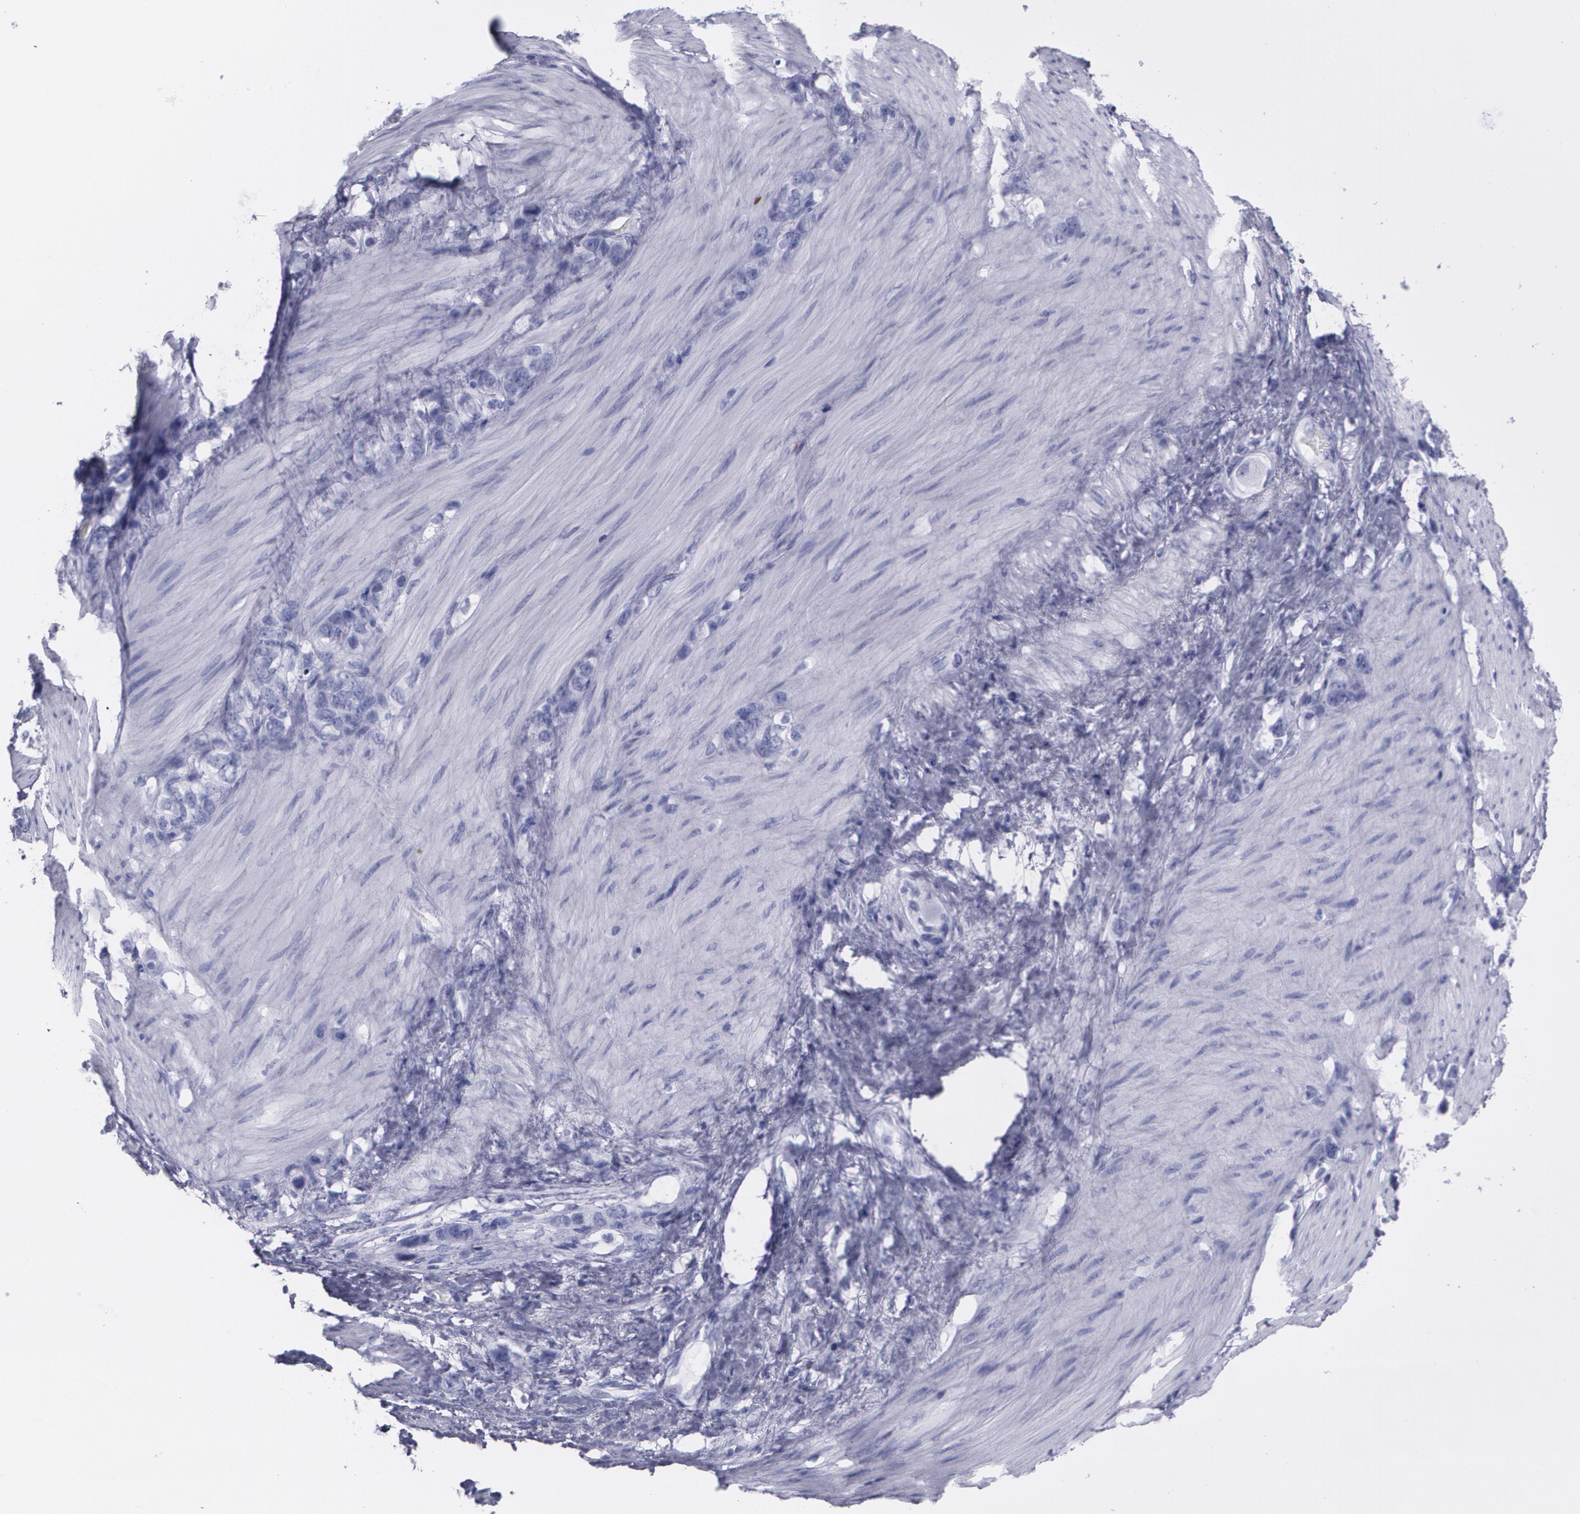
{"staining": {"intensity": "negative", "quantity": "none", "location": "none"}, "tissue": "stomach cancer", "cell_type": "Tumor cells", "image_type": "cancer", "snomed": [{"axis": "morphology", "description": "Normal tissue, NOS"}, {"axis": "morphology", "description": "Adenocarcinoma, NOS"}, {"axis": "morphology", "description": "Adenocarcinoma, High grade"}, {"axis": "topography", "description": "Stomach, upper"}, {"axis": "topography", "description": "Stomach"}], "caption": "Adenocarcinoma (stomach) stained for a protein using immunohistochemistry (IHC) displays no expression tumor cells.", "gene": "TP53", "patient": {"sex": "female", "age": 65}}